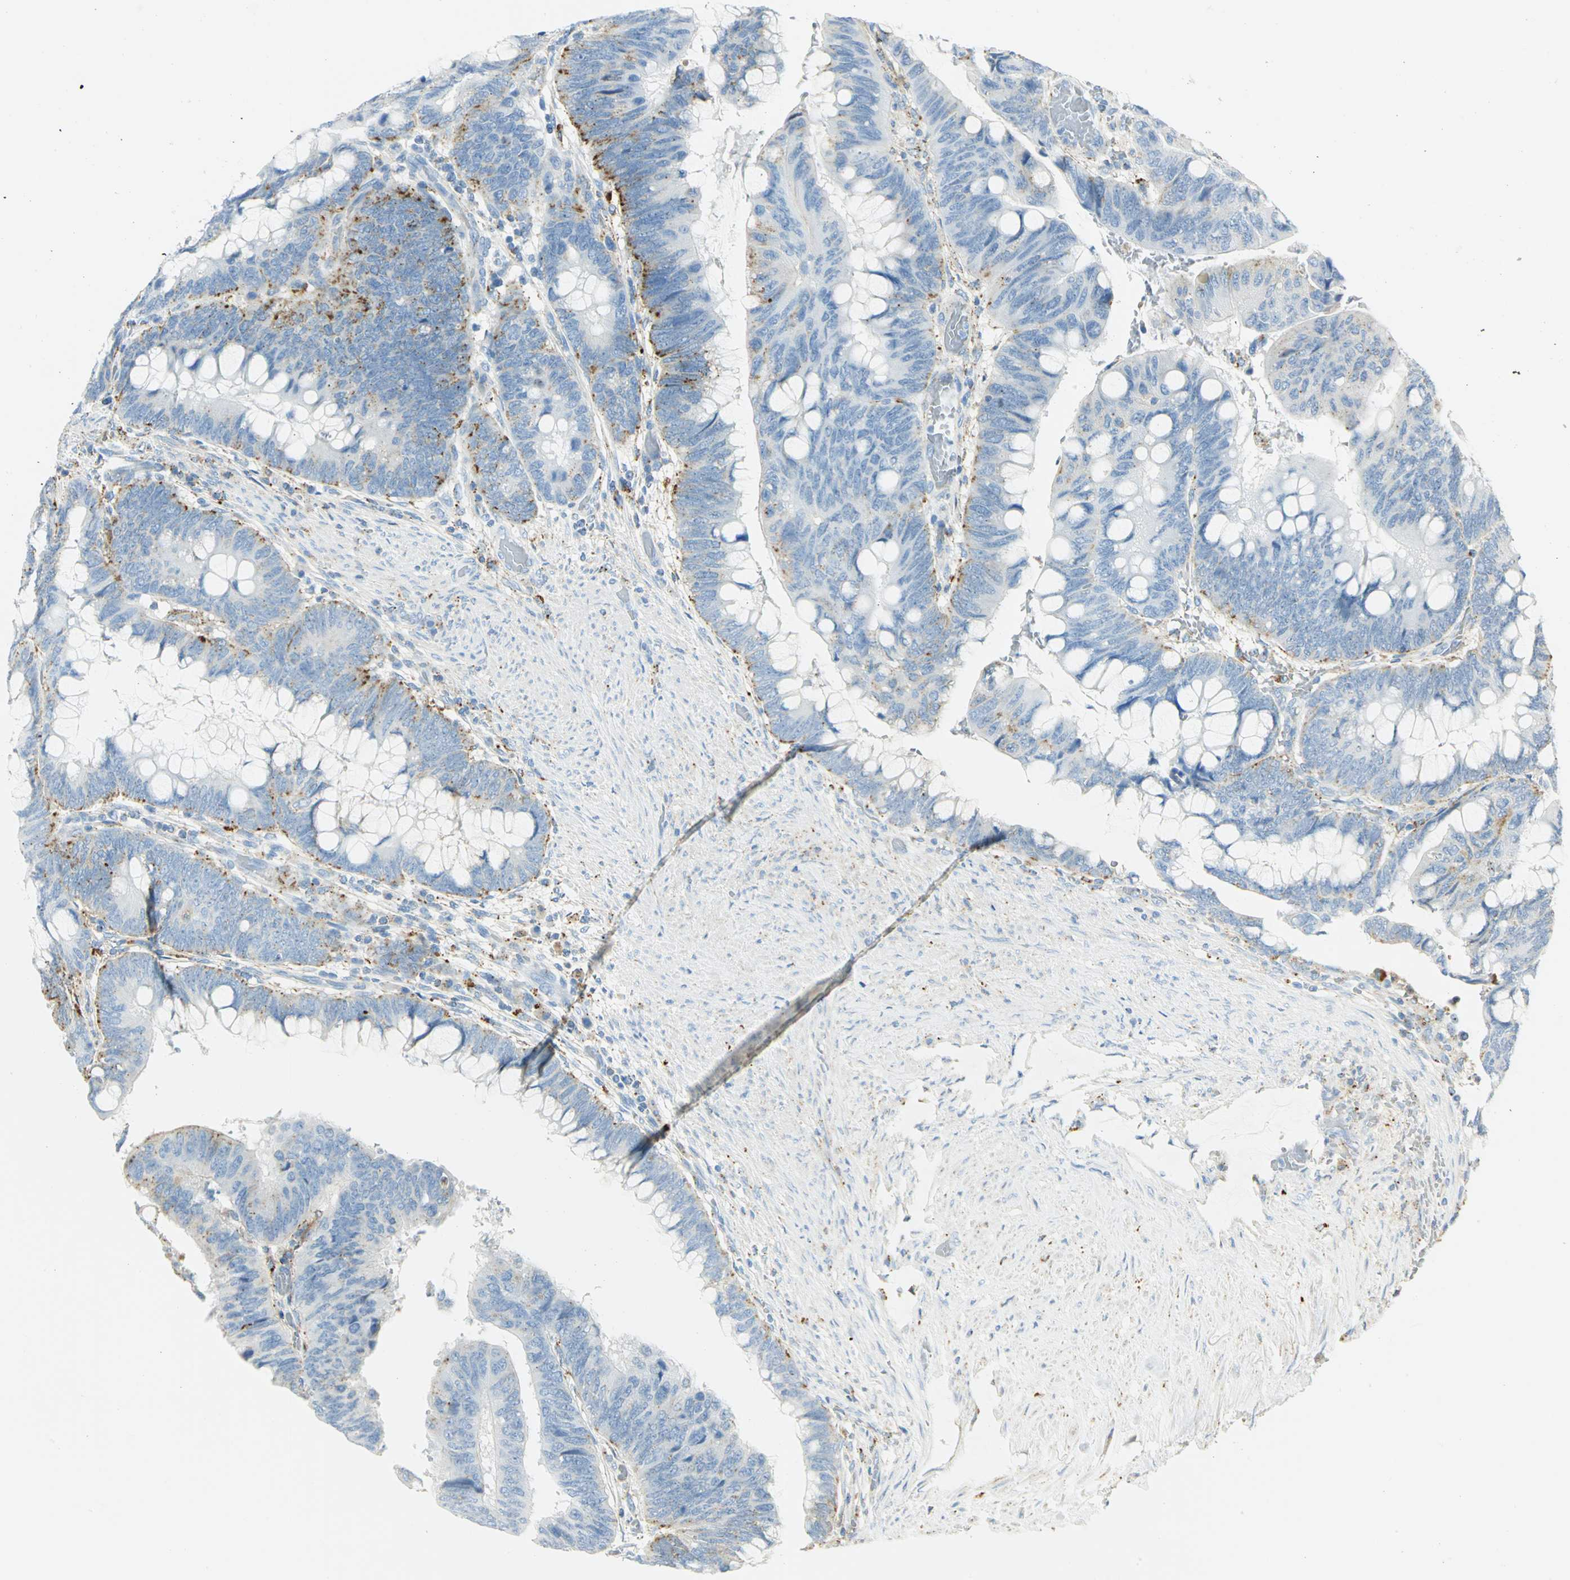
{"staining": {"intensity": "moderate", "quantity": "<25%", "location": "cytoplasmic/membranous"}, "tissue": "colorectal cancer", "cell_type": "Tumor cells", "image_type": "cancer", "snomed": [{"axis": "morphology", "description": "Normal tissue, NOS"}, {"axis": "morphology", "description": "Adenocarcinoma, NOS"}, {"axis": "topography", "description": "Rectum"}], "caption": "Approximately <25% of tumor cells in human adenocarcinoma (colorectal) exhibit moderate cytoplasmic/membranous protein positivity as visualized by brown immunohistochemical staining.", "gene": "ARSA", "patient": {"sex": "male", "age": 92}}